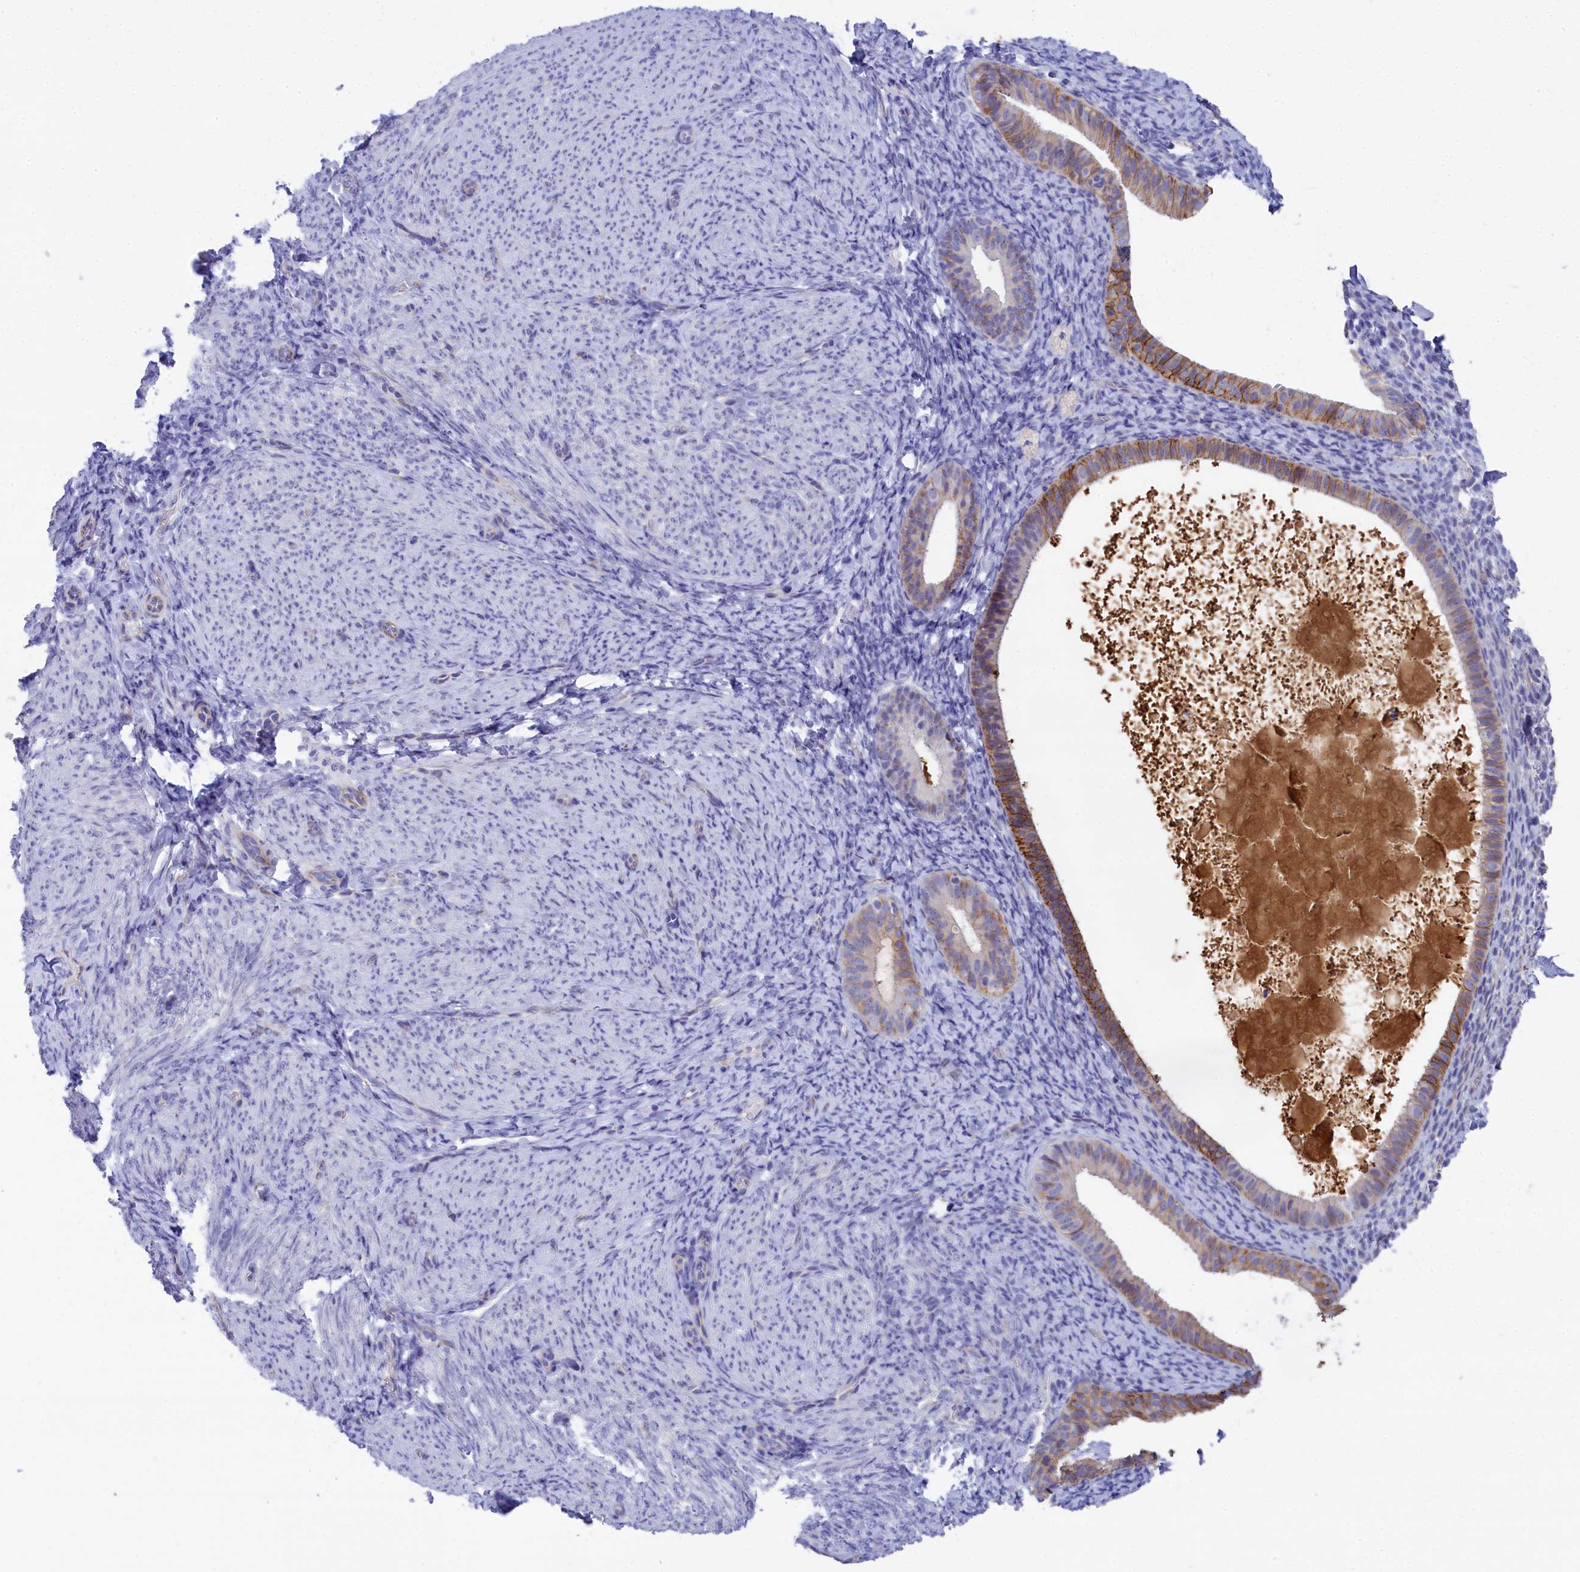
{"staining": {"intensity": "negative", "quantity": "none", "location": "none"}, "tissue": "endometrium", "cell_type": "Cells in endometrial stroma", "image_type": "normal", "snomed": [{"axis": "morphology", "description": "Normal tissue, NOS"}, {"axis": "topography", "description": "Endometrium"}], "caption": "High power microscopy photomicrograph of an IHC photomicrograph of unremarkable endometrium, revealing no significant positivity in cells in endometrial stroma. Nuclei are stained in blue.", "gene": "TACSTD2", "patient": {"sex": "female", "age": 65}}